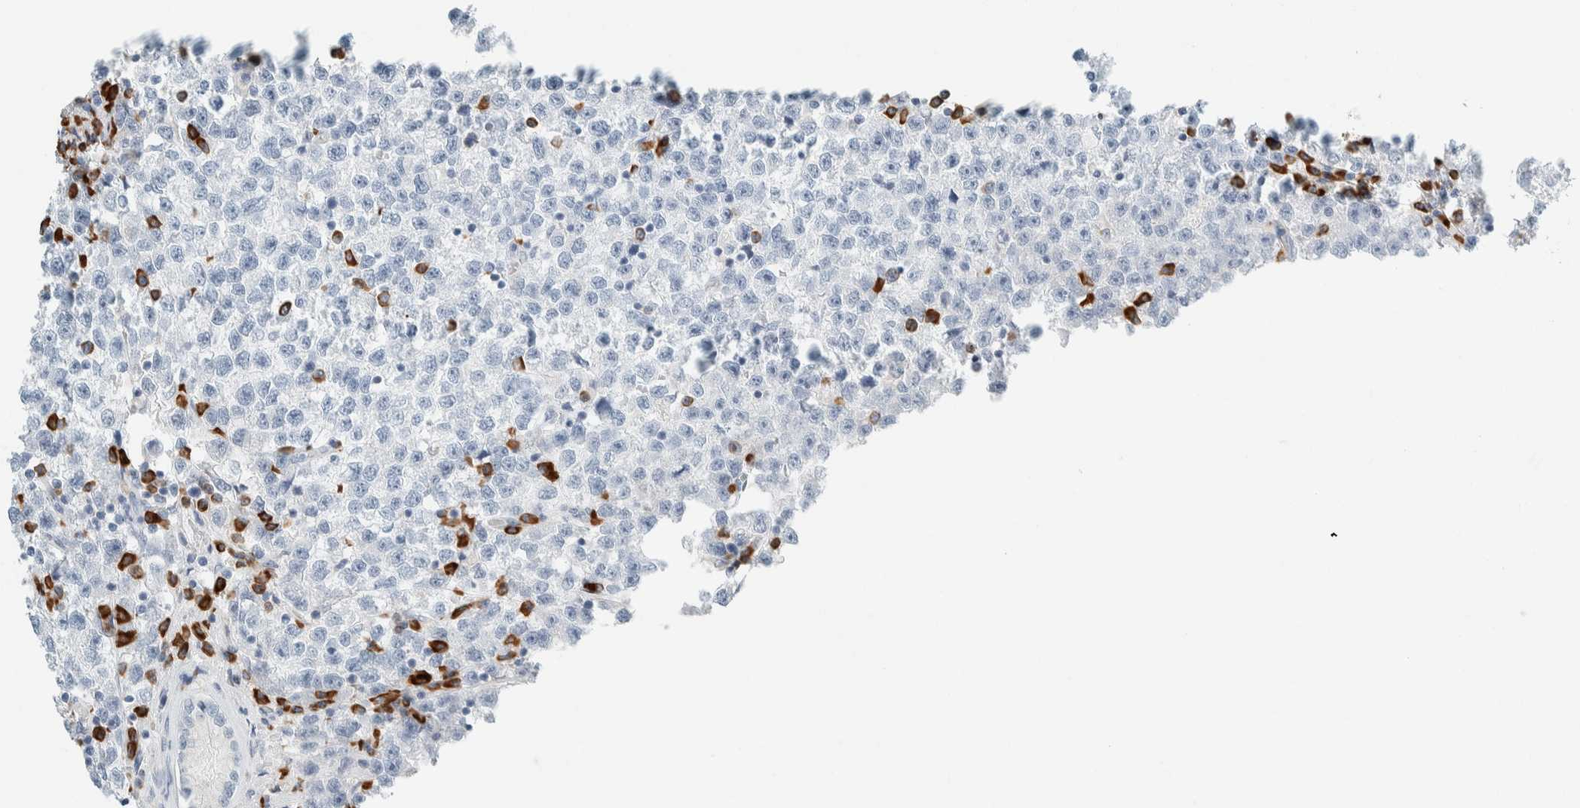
{"staining": {"intensity": "negative", "quantity": "none", "location": "none"}, "tissue": "testis cancer", "cell_type": "Tumor cells", "image_type": "cancer", "snomed": [{"axis": "morphology", "description": "Seminoma, NOS"}, {"axis": "topography", "description": "Testis"}], "caption": "IHC photomicrograph of seminoma (testis) stained for a protein (brown), which exhibits no staining in tumor cells.", "gene": "ARHGAP27", "patient": {"sex": "male", "age": 22}}